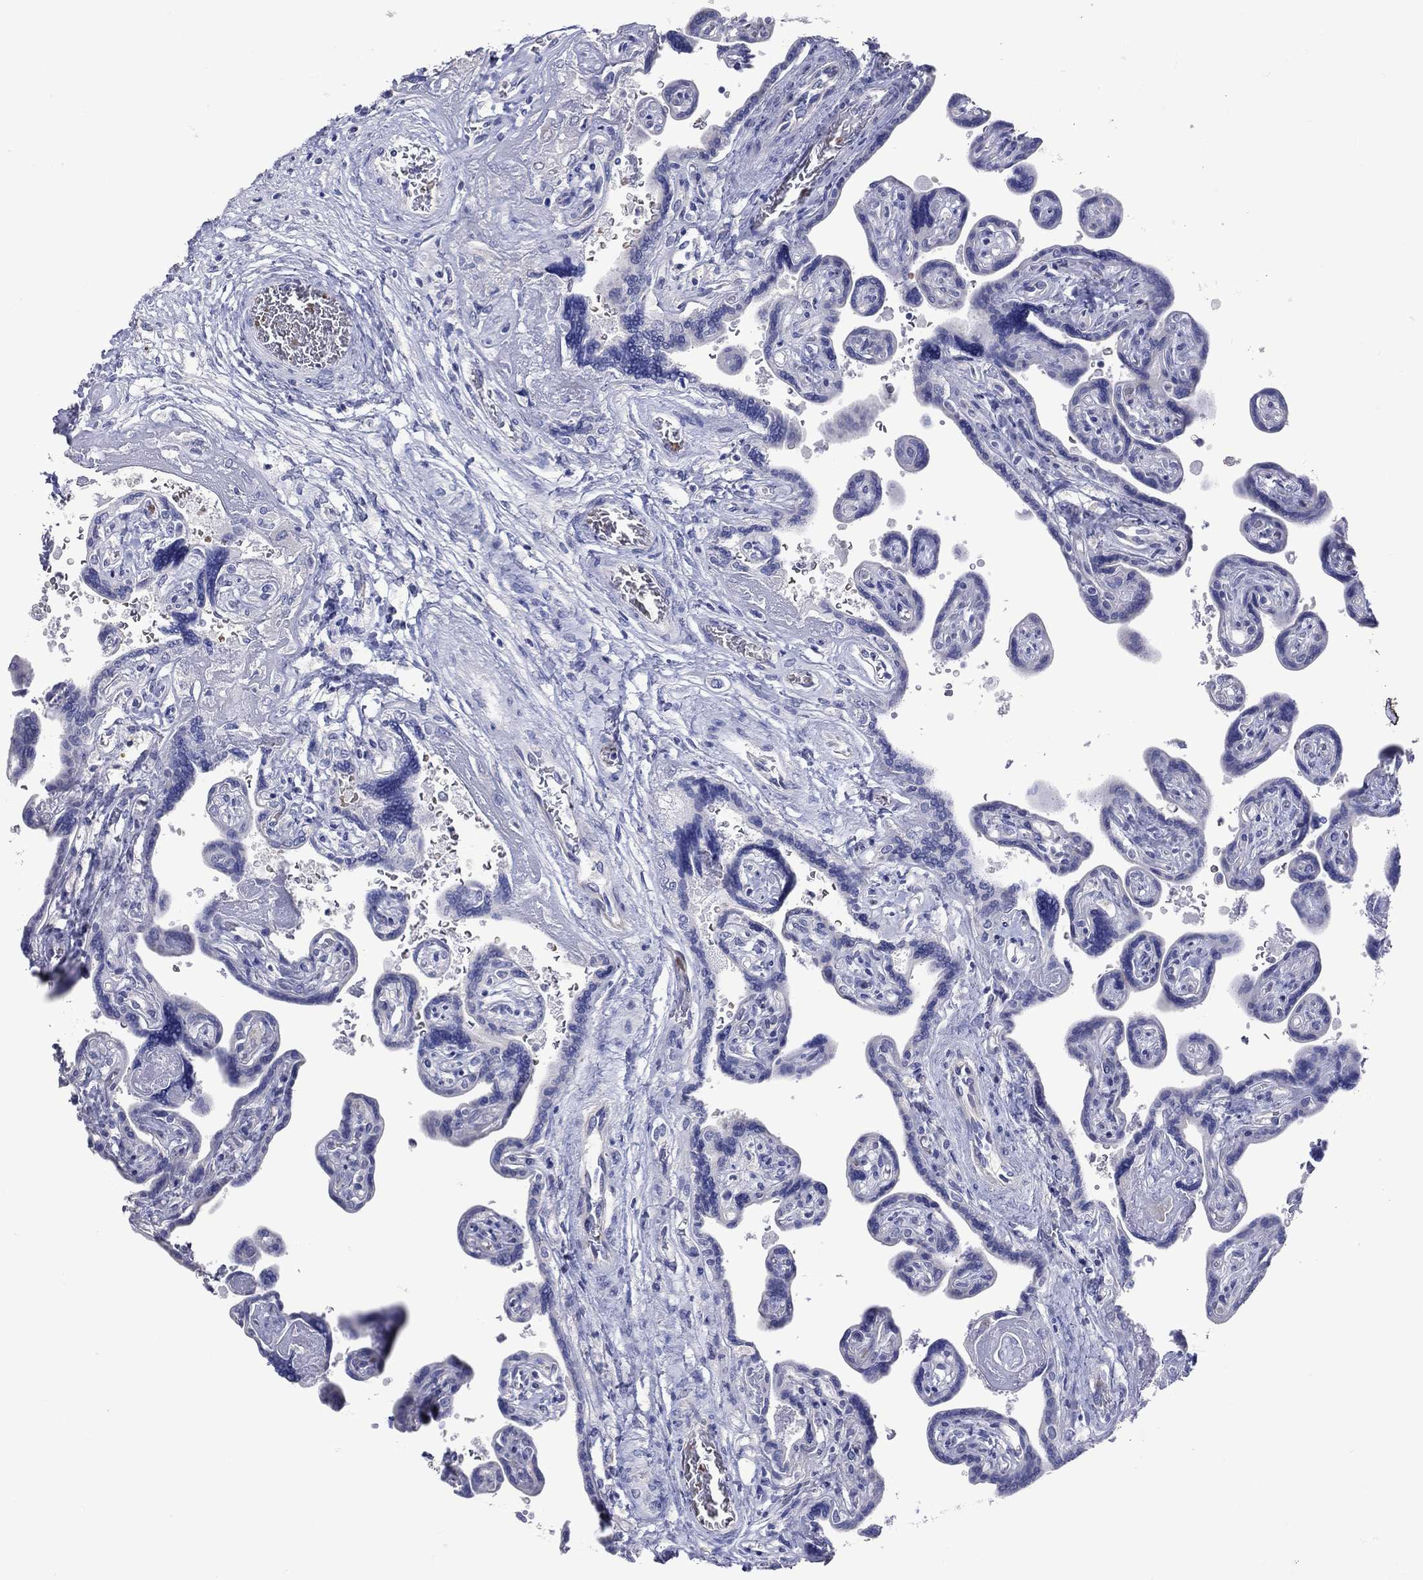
{"staining": {"intensity": "negative", "quantity": "none", "location": "none"}, "tissue": "placenta", "cell_type": "Decidual cells", "image_type": "normal", "snomed": [{"axis": "morphology", "description": "Normal tissue, NOS"}, {"axis": "topography", "description": "Placenta"}], "caption": "Decidual cells are negative for protein expression in unremarkable human placenta. (DAB immunohistochemistry (IHC), high magnification).", "gene": "DNAH6", "patient": {"sex": "female", "age": 32}}